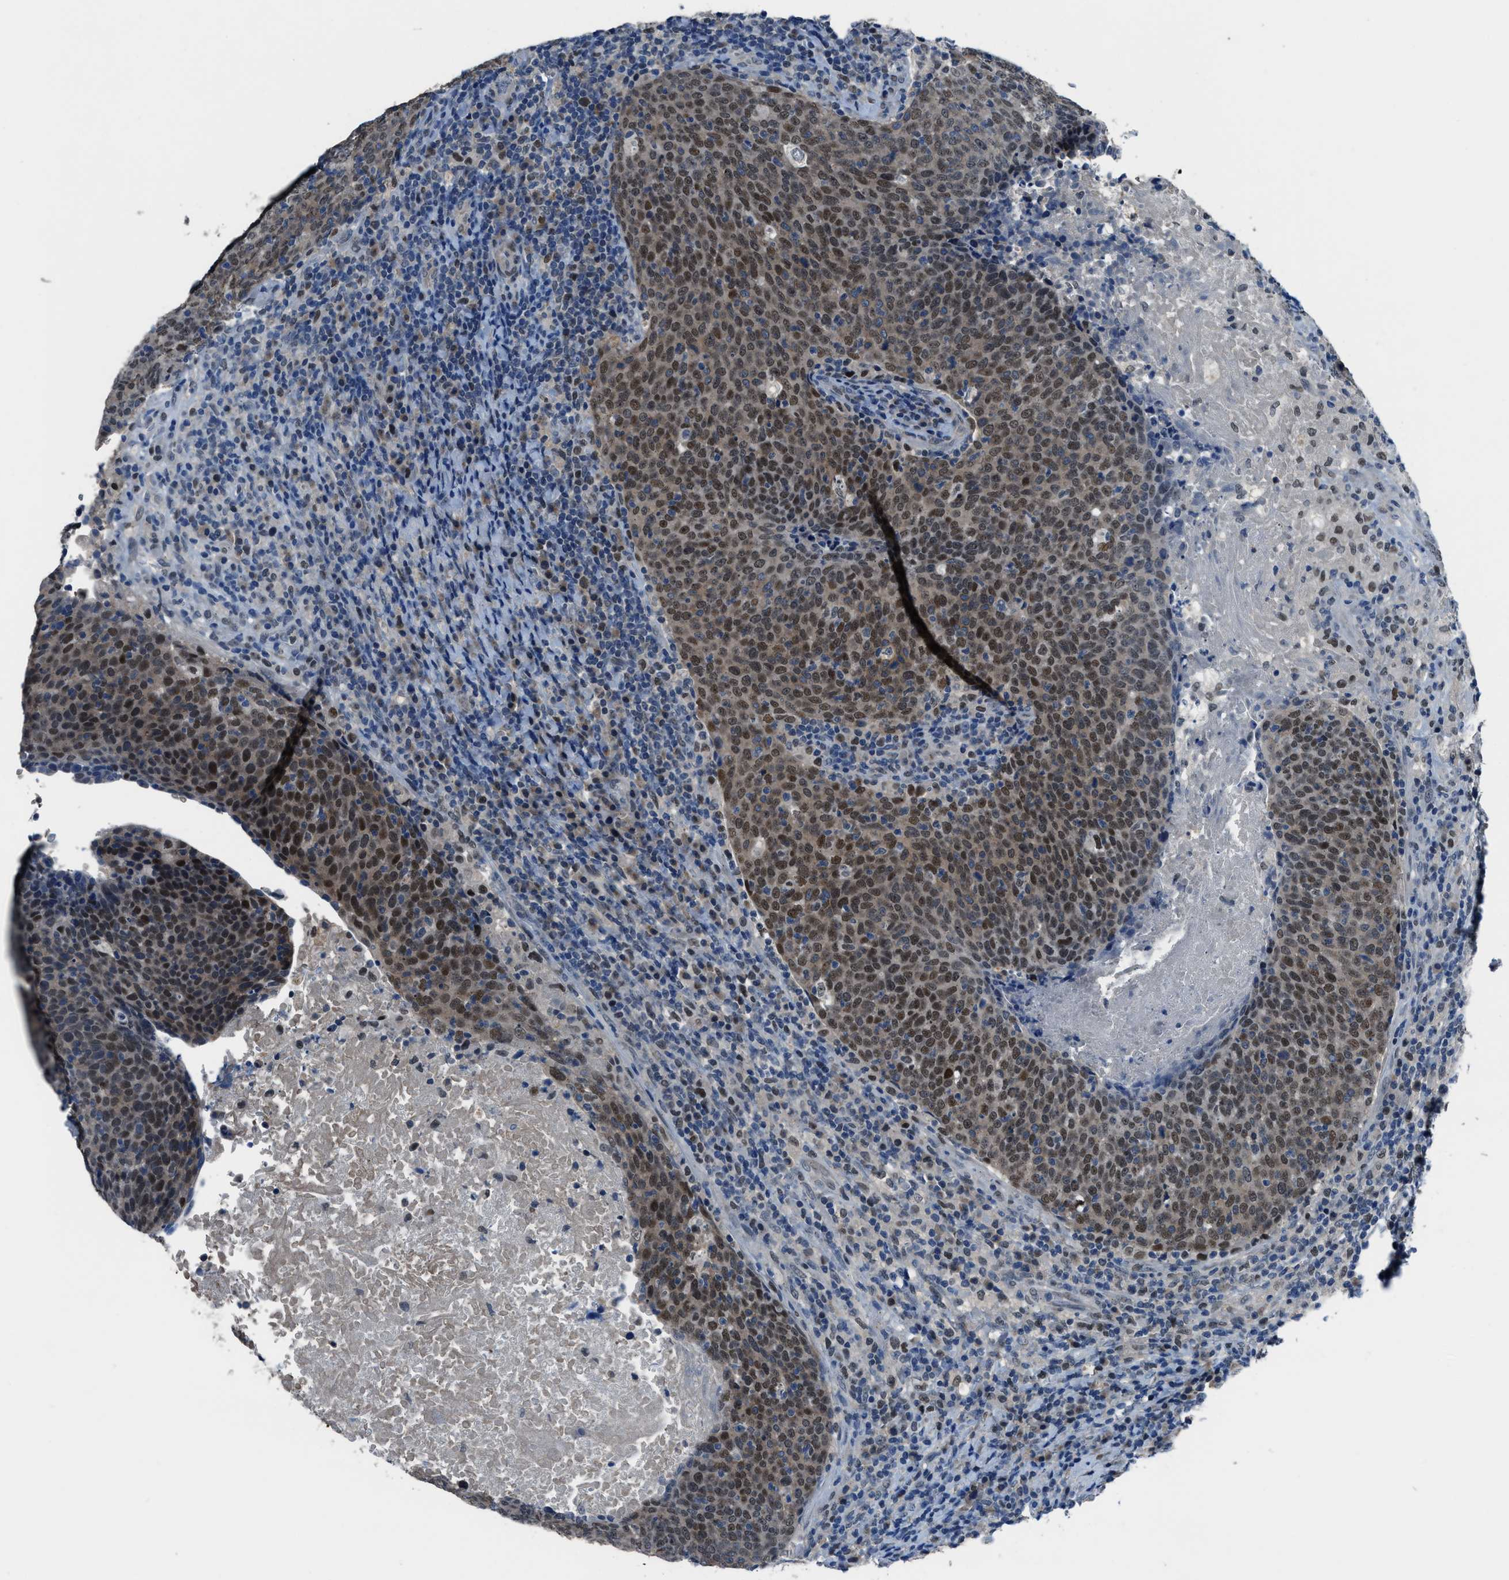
{"staining": {"intensity": "moderate", "quantity": ">75%", "location": "nuclear"}, "tissue": "head and neck cancer", "cell_type": "Tumor cells", "image_type": "cancer", "snomed": [{"axis": "morphology", "description": "Squamous cell carcinoma, NOS"}, {"axis": "morphology", "description": "Squamous cell carcinoma, metastatic, NOS"}, {"axis": "topography", "description": "Lymph node"}, {"axis": "topography", "description": "Head-Neck"}], "caption": "This histopathology image shows metastatic squamous cell carcinoma (head and neck) stained with immunohistochemistry to label a protein in brown. The nuclear of tumor cells show moderate positivity for the protein. Nuclei are counter-stained blue.", "gene": "DUSP19", "patient": {"sex": "male", "age": 62}}